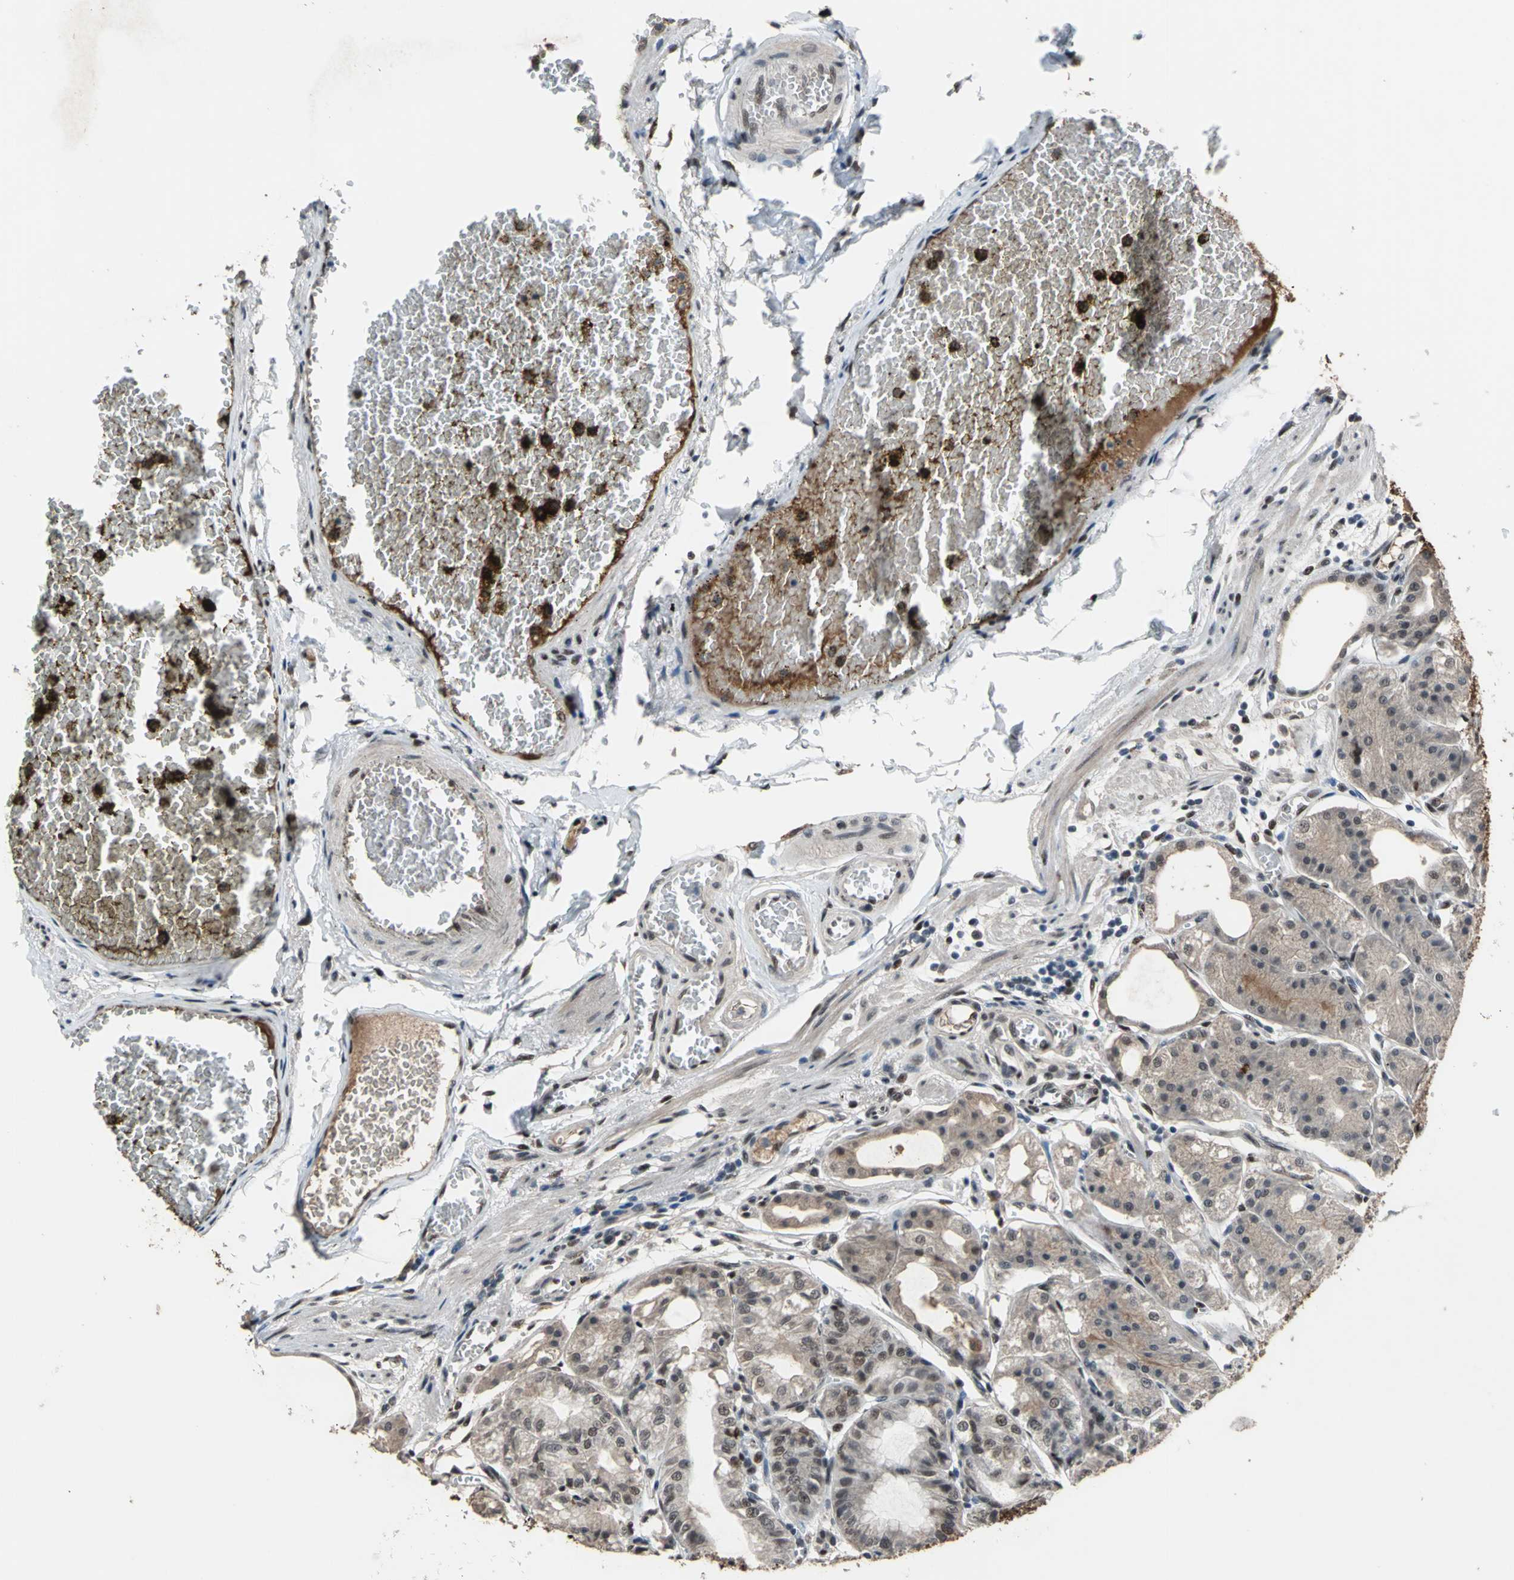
{"staining": {"intensity": "moderate", "quantity": ">75%", "location": "cytoplasmic/membranous,nuclear"}, "tissue": "stomach", "cell_type": "Glandular cells", "image_type": "normal", "snomed": [{"axis": "morphology", "description": "Normal tissue, NOS"}, {"axis": "topography", "description": "Stomach, lower"}], "caption": "Immunohistochemical staining of benign human stomach reveals medium levels of moderate cytoplasmic/membranous,nuclear expression in approximately >75% of glandular cells. (DAB IHC, brown staining for protein, blue staining for nuclei).", "gene": "ELF2", "patient": {"sex": "male", "age": 71}}